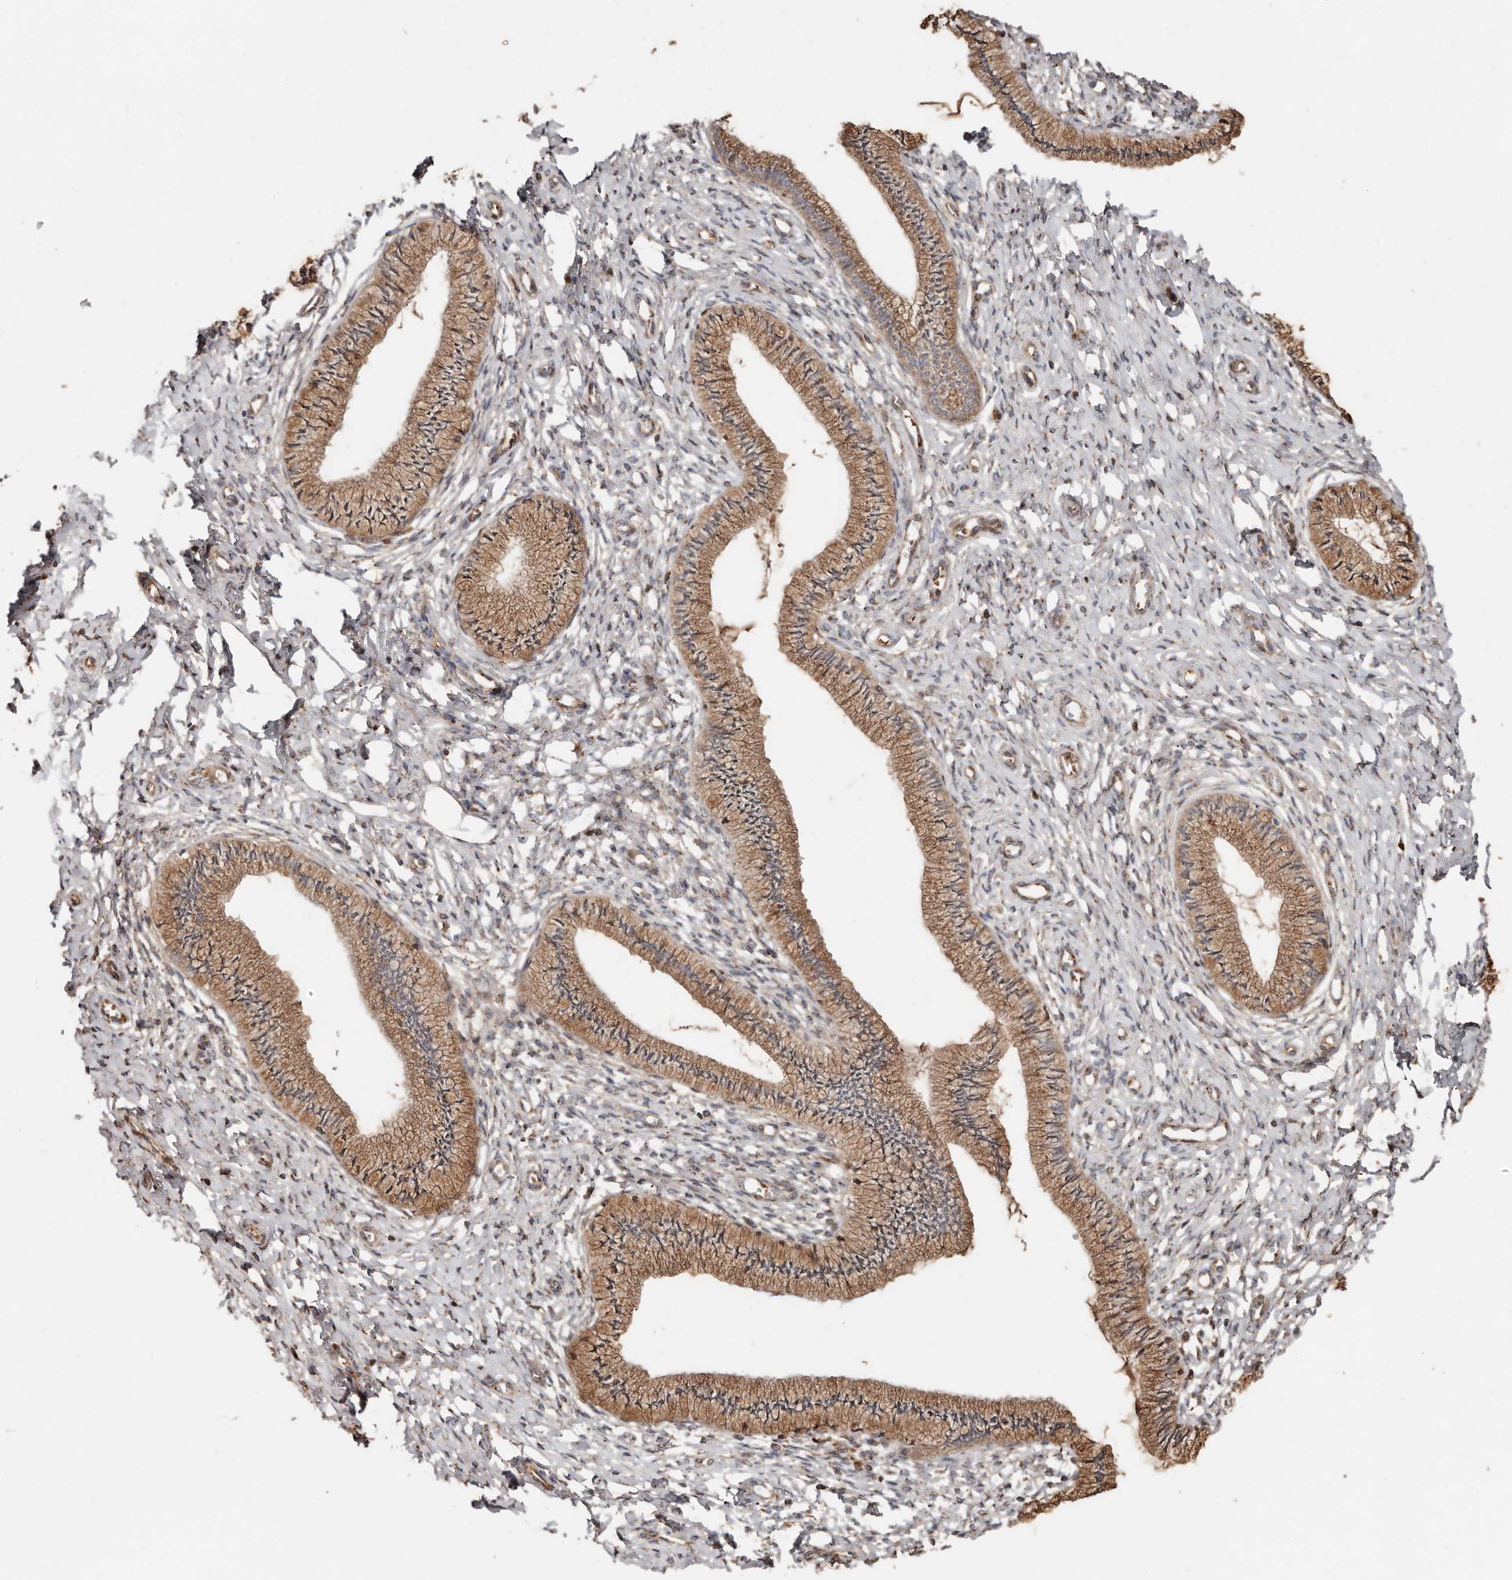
{"staining": {"intensity": "moderate", "quantity": ">75%", "location": "cytoplasmic/membranous"}, "tissue": "cervix", "cell_type": "Glandular cells", "image_type": "normal", "snomed": [{"axis": "morphology", "description": "Normal tissue, NOS"}, {"axis": "topography", "description": "Cervix"}], "caption": "Immunohistochemical staining of normal human cervix reveals medium levels of moderate cytoplasmic/membranous staining in approximately >75% of glandular cells.", "gene": "COG1", "patient": {"sex": "female", "age": 36}}